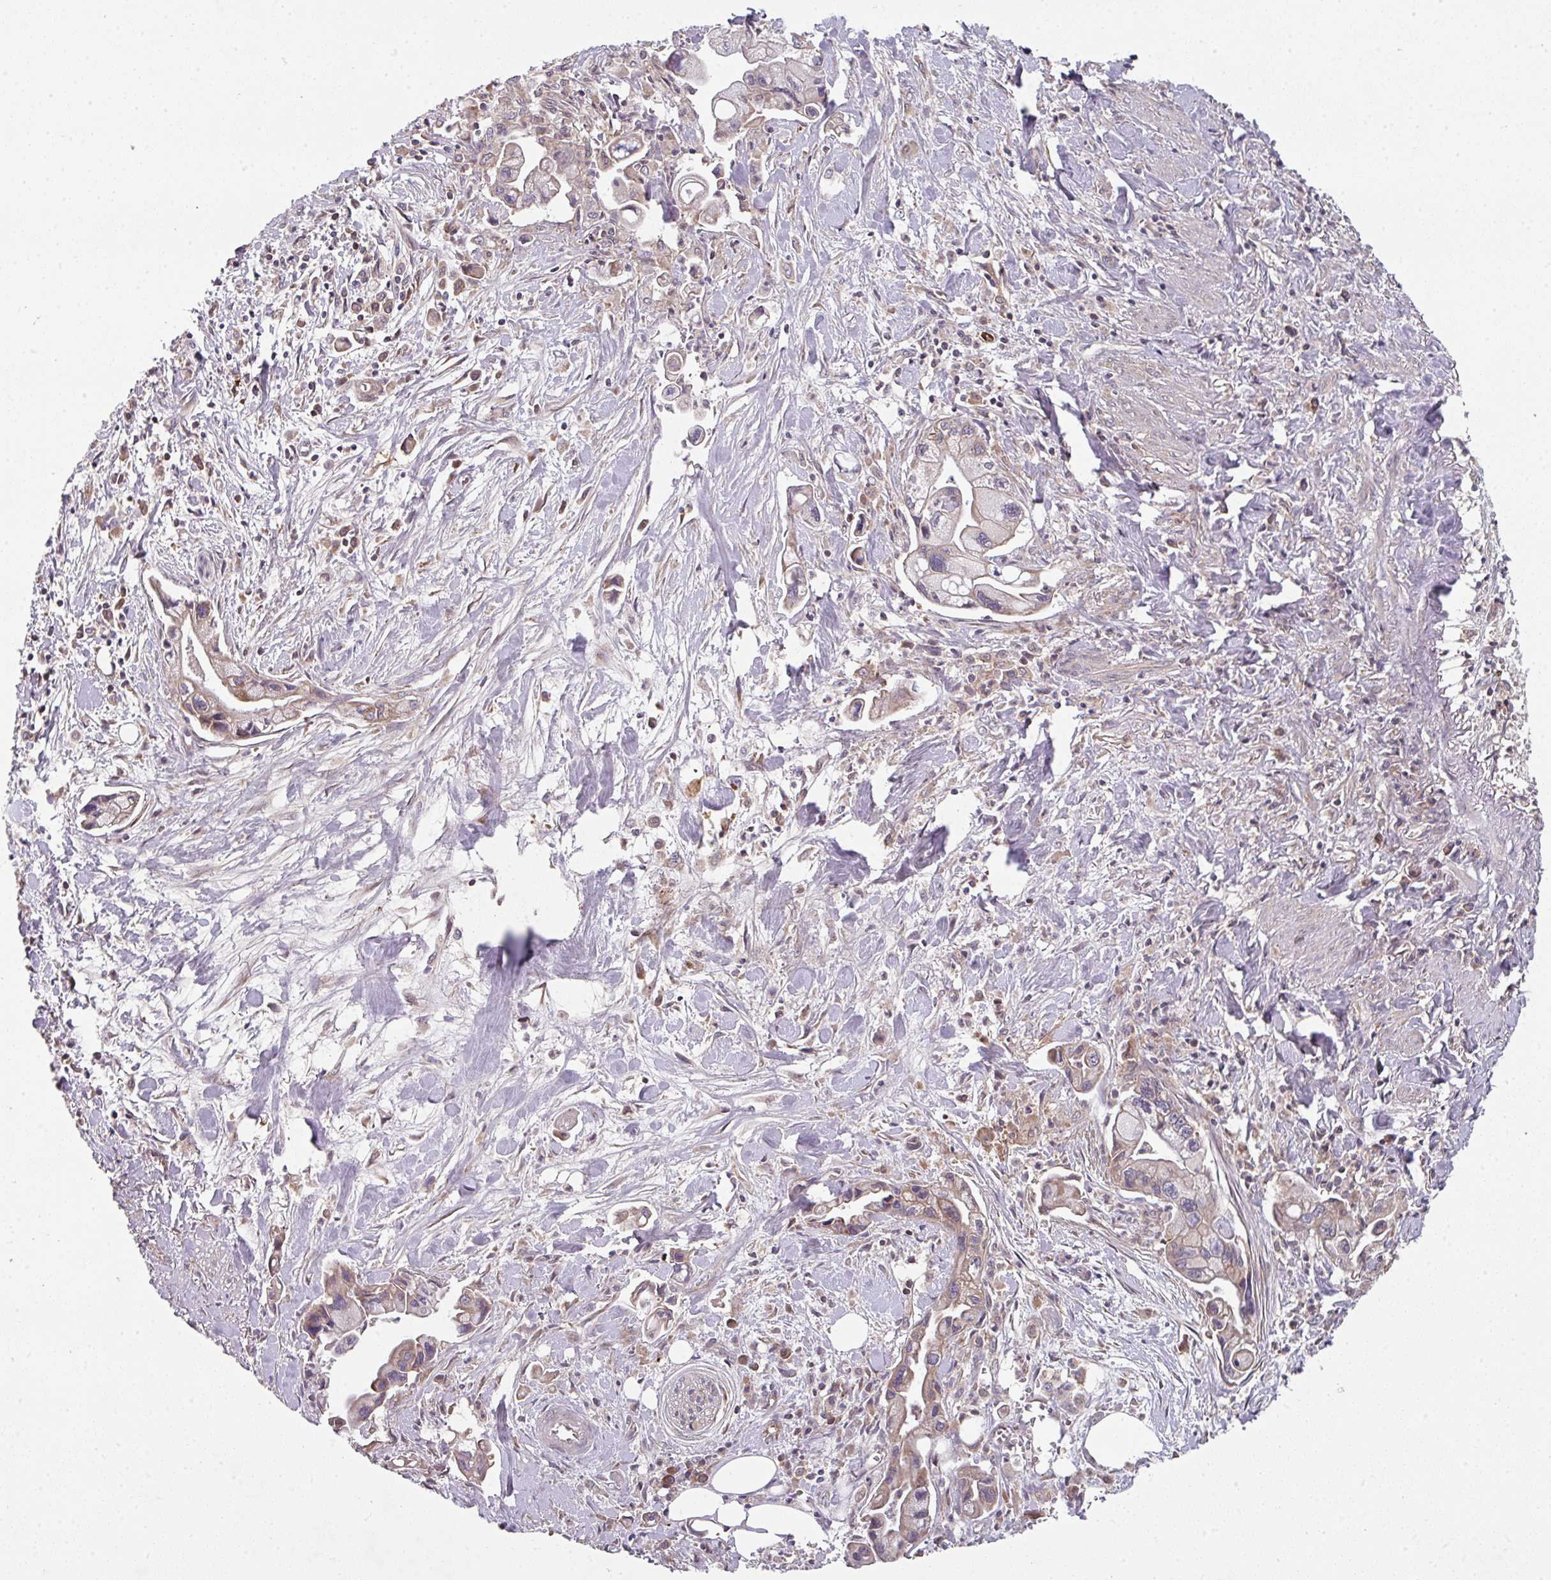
{"staining": {"intensity": "weak", "quantity": "<25%", "location": "cytoplasmic/membranous"}, "tissue": "pancreatic cancer", "cell_type": "Tumor cells", "image_type": "cancer", "snomed": [{"axis": "morphology", "description": "Adenocarcinoma, NOS"}, {"axis": "topography", "description": "Pancreas"}], "caption": "Pancreatic cancer stained for a protein using immunohistochemistry (IHC) exhibits no positivity tumor cells.", "gene": "CAMLG", "patient": {"sex": "male", "age": 61}}